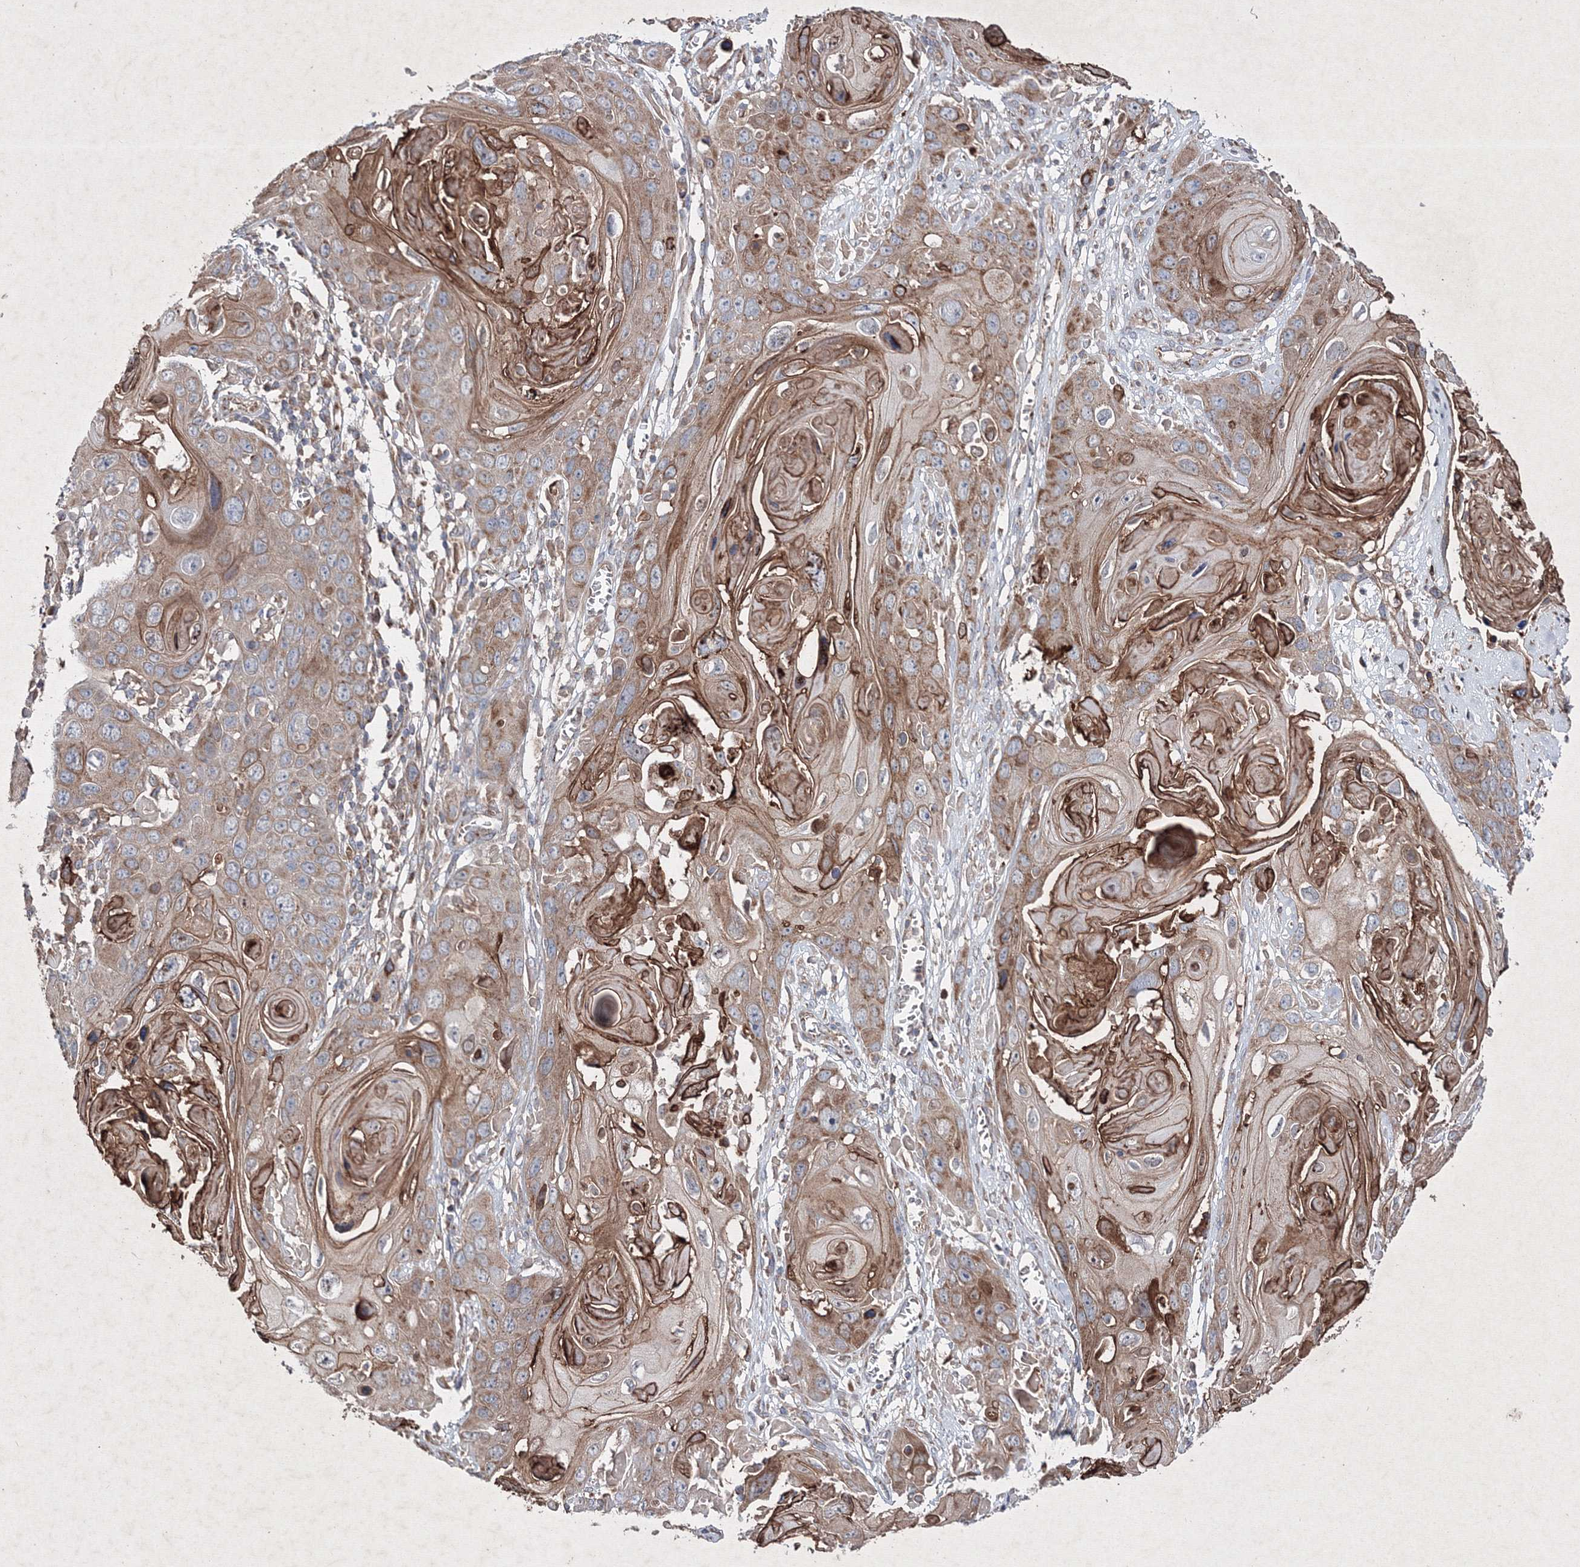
{"staining": {"intensity": "moderate", "quantity": ">75%", "location": "cytoplasmic/membranous"}, "tissue": "skin cancer", "cell_type": "Tumor cells", "image_type": "cancer", "snomed": [{"axis": "morphology", "description": "Squamous cell carcinoma, NOS"}, {"axis": "topography", "description": "Skin"}], "caption": "A brown stain highlights moderate cytoplasmic/membranous positivity of a protein in skin cancer tumor cells. (Stains: DAB (3,3'-diaminobenzidine) in brown, nuclei in blue, Microscopy: brightfield microscopy at high magnification).", "gene": "GFM1", "patient": {"sex": "male", "age": 55}}